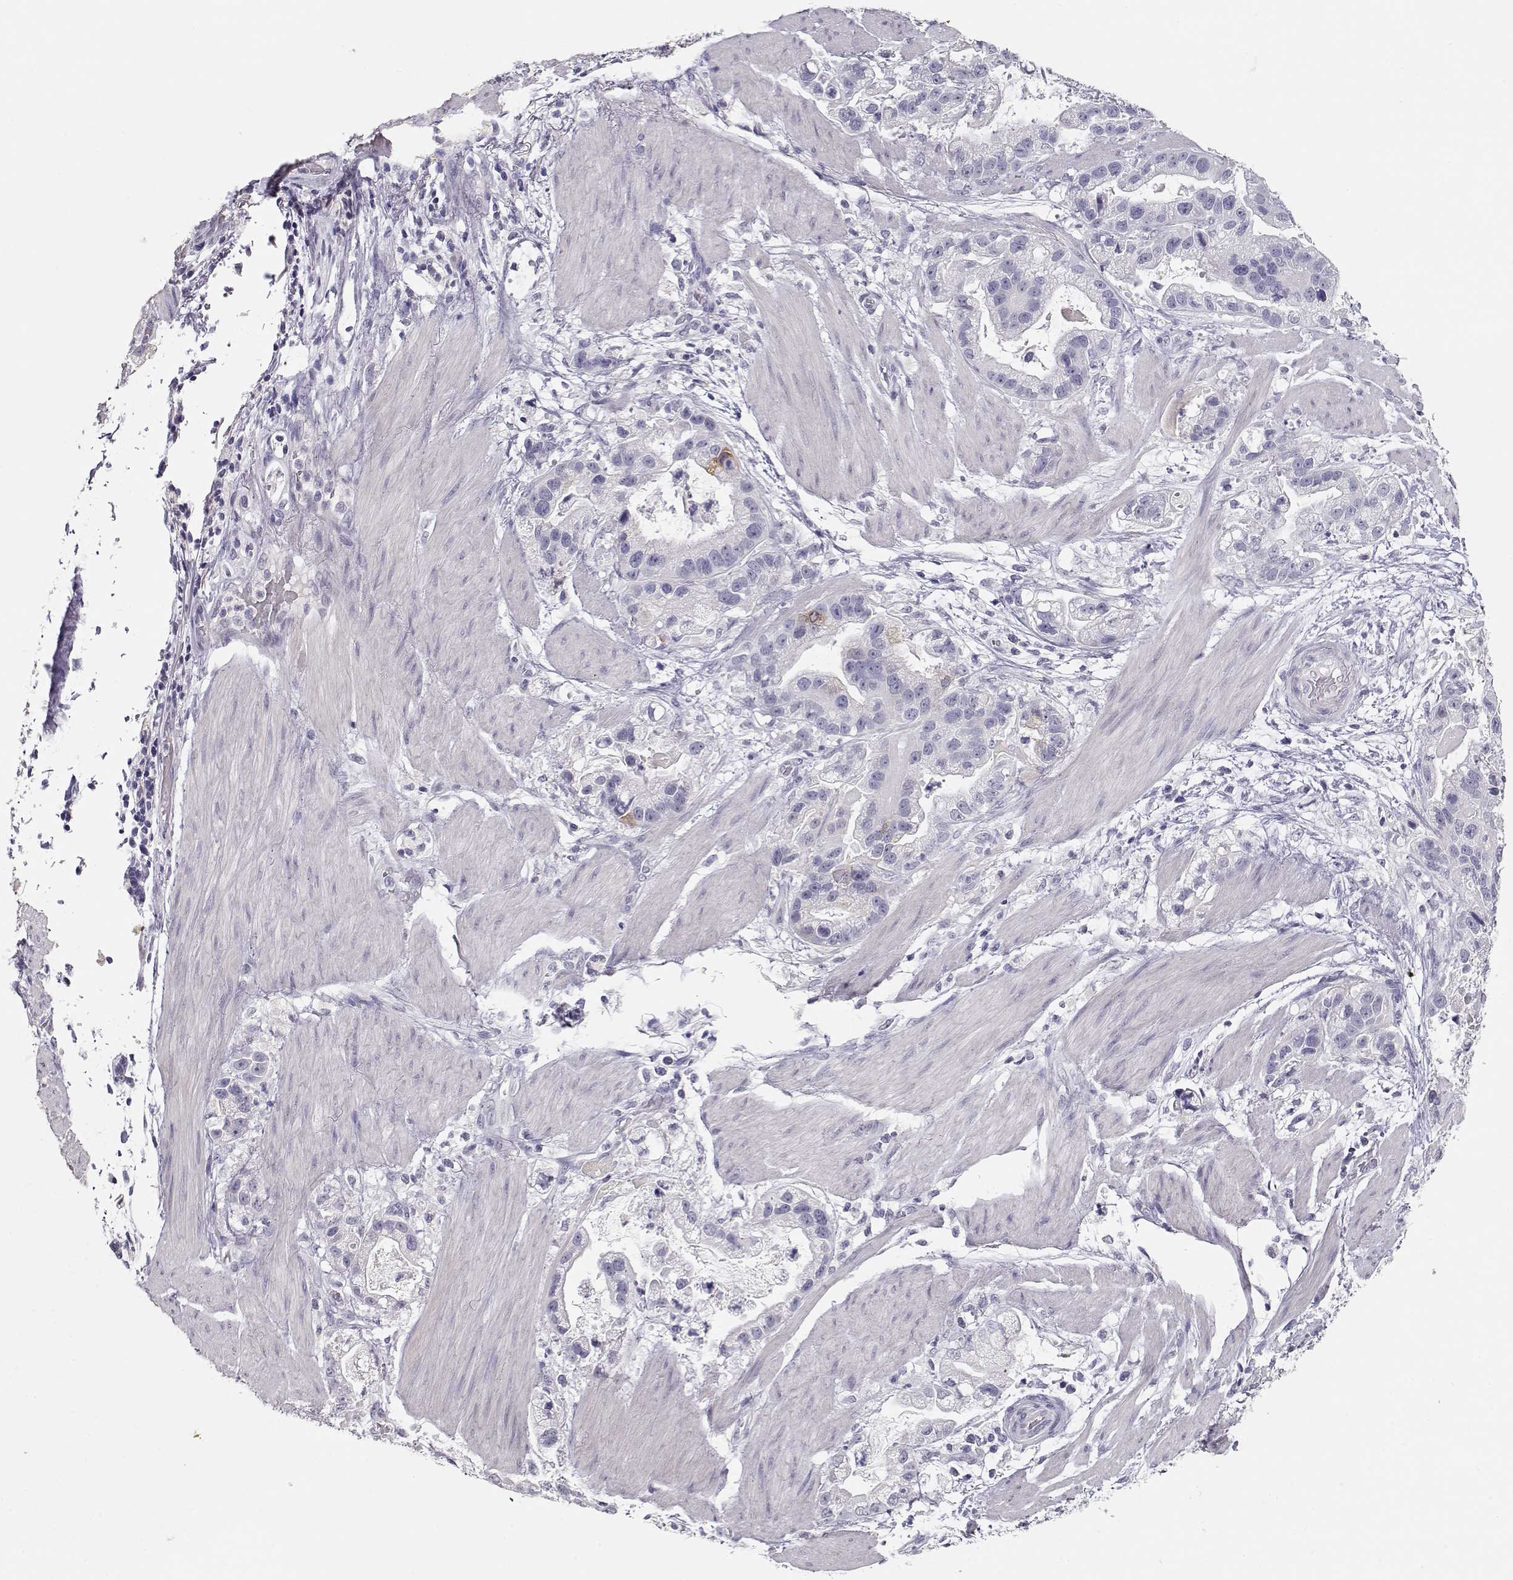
{"staining": {"intensity": "negative", "quantity": "none", "location": "none"}, "tissue": "stomach cancer", "cell_type": "Tumor cells", "image_type": "cancer", "snomed": [{"axis": "morphology", "description": "Adenocarcinoma, NOS"}, {"axis": "topography", "description": "Stomach"}], "caption": "Immunohistochemical staining of stomach cancer demonstrates no significant staining in tumor cells.", "gene": "MAGEC1", "patient": {"sex": "male", "age": 59}}